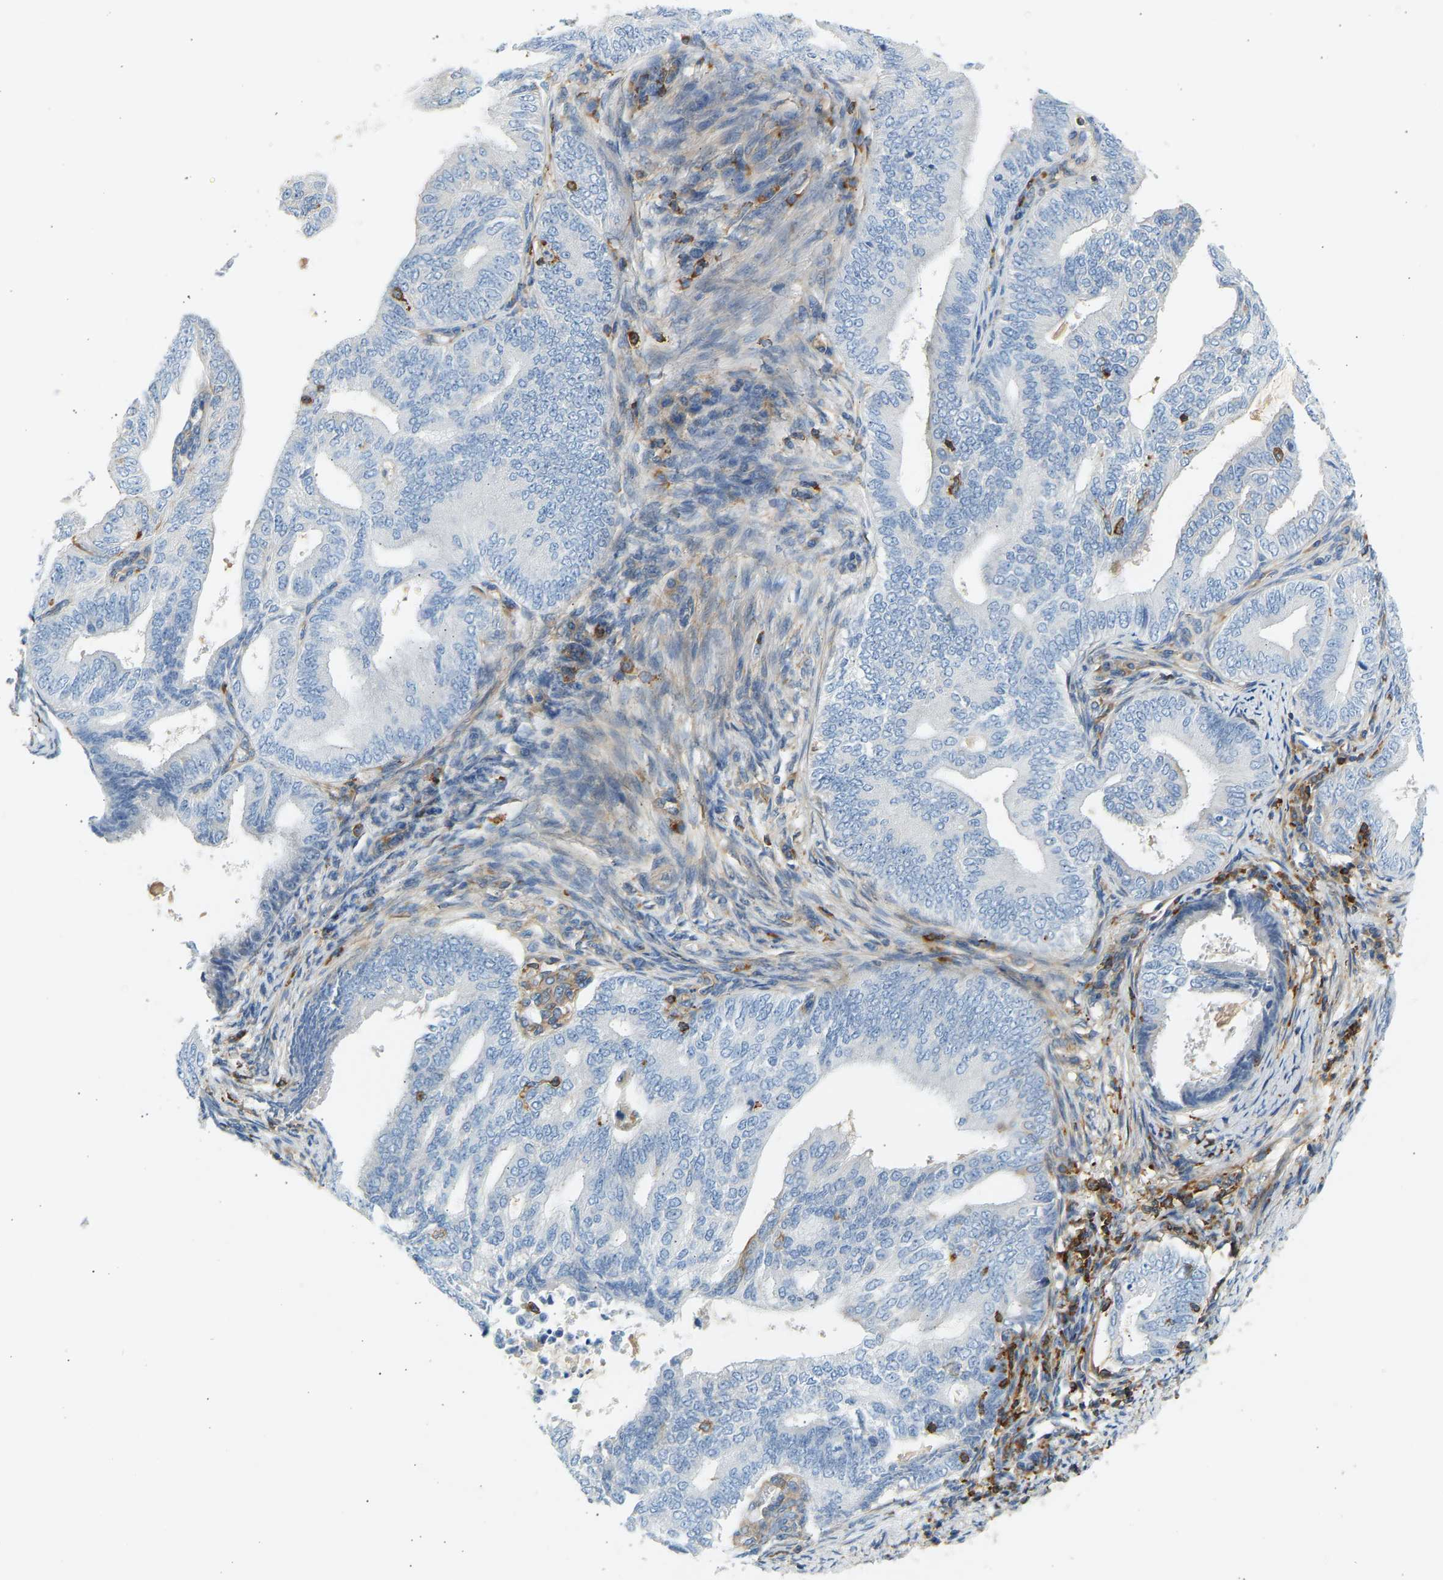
{"staining": {"intensity": "negative", "quantity": "none", "location": "none"}, "tissue": "endometrial cancer", "cell_type": "Tumor cells", "image_type": "cancer", "snomed": [{"axis": "morphology", "description": "Adenocarcinoma, NOS"}, {"axis": "topography", "description": "Endometrium"}], "caption": "An image of human adenocarcinoma (endometrial) is negative for staining in tumor cells.", "gene": "FNBP1", "patient": {"sex": "female", "age": 58}}